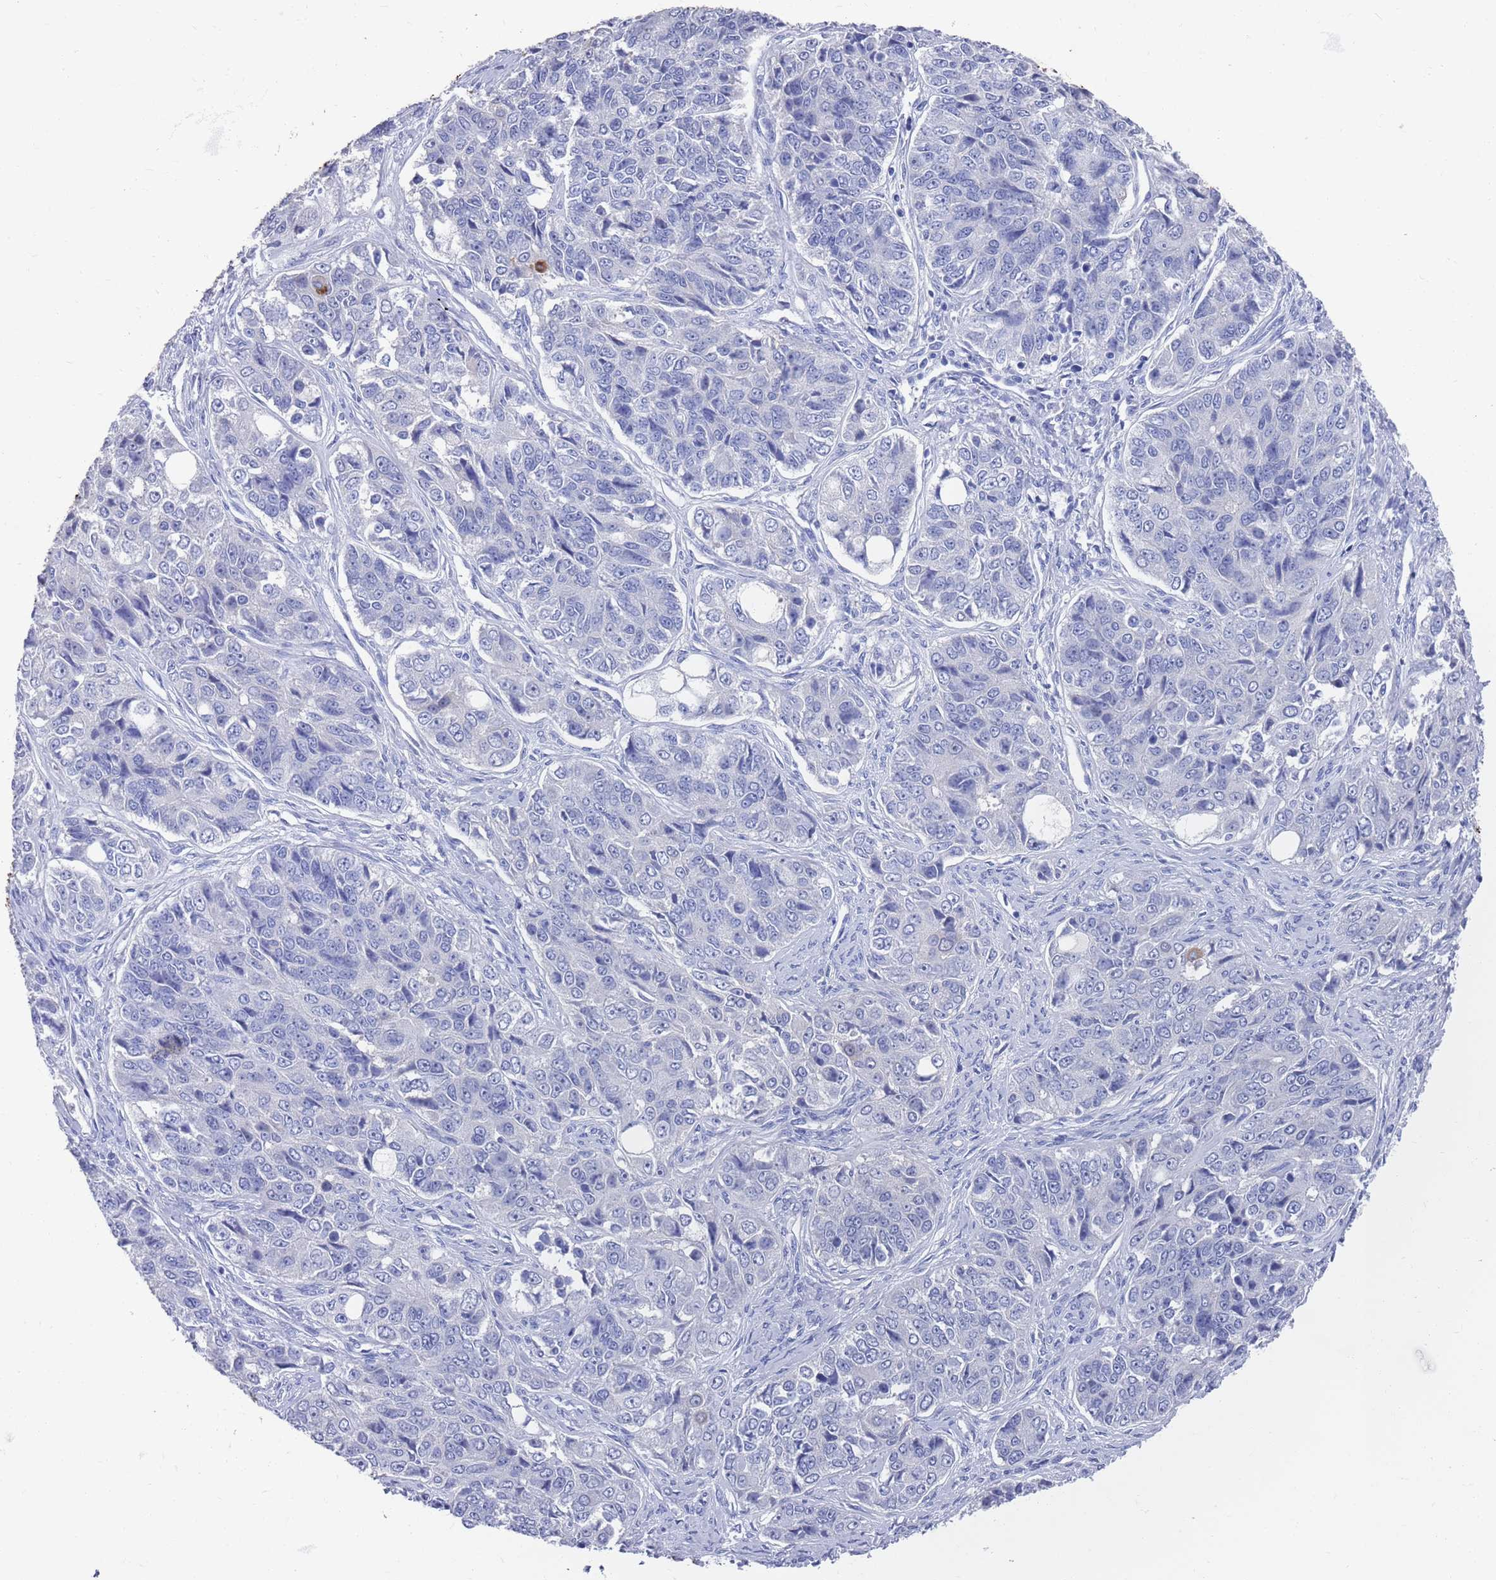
{"staining": {"intensity": "negative", "quantity": "none", "location": "none"}, "tissue": "ovarian cancer", "cell_type": "Tumor cells", "image_type": "cancer", "snomed": [{"axis": "morphology", "description": "Carcinoma, endometroid"}, {"axis": "topography", "description": "Ovary"}], "caption": "Immunohistochemical staining of human ovarian cancer shows no significant positivity in tumor cells.", "gene": "MTMR2", "patient": {"sex": "female", "age": 51}}